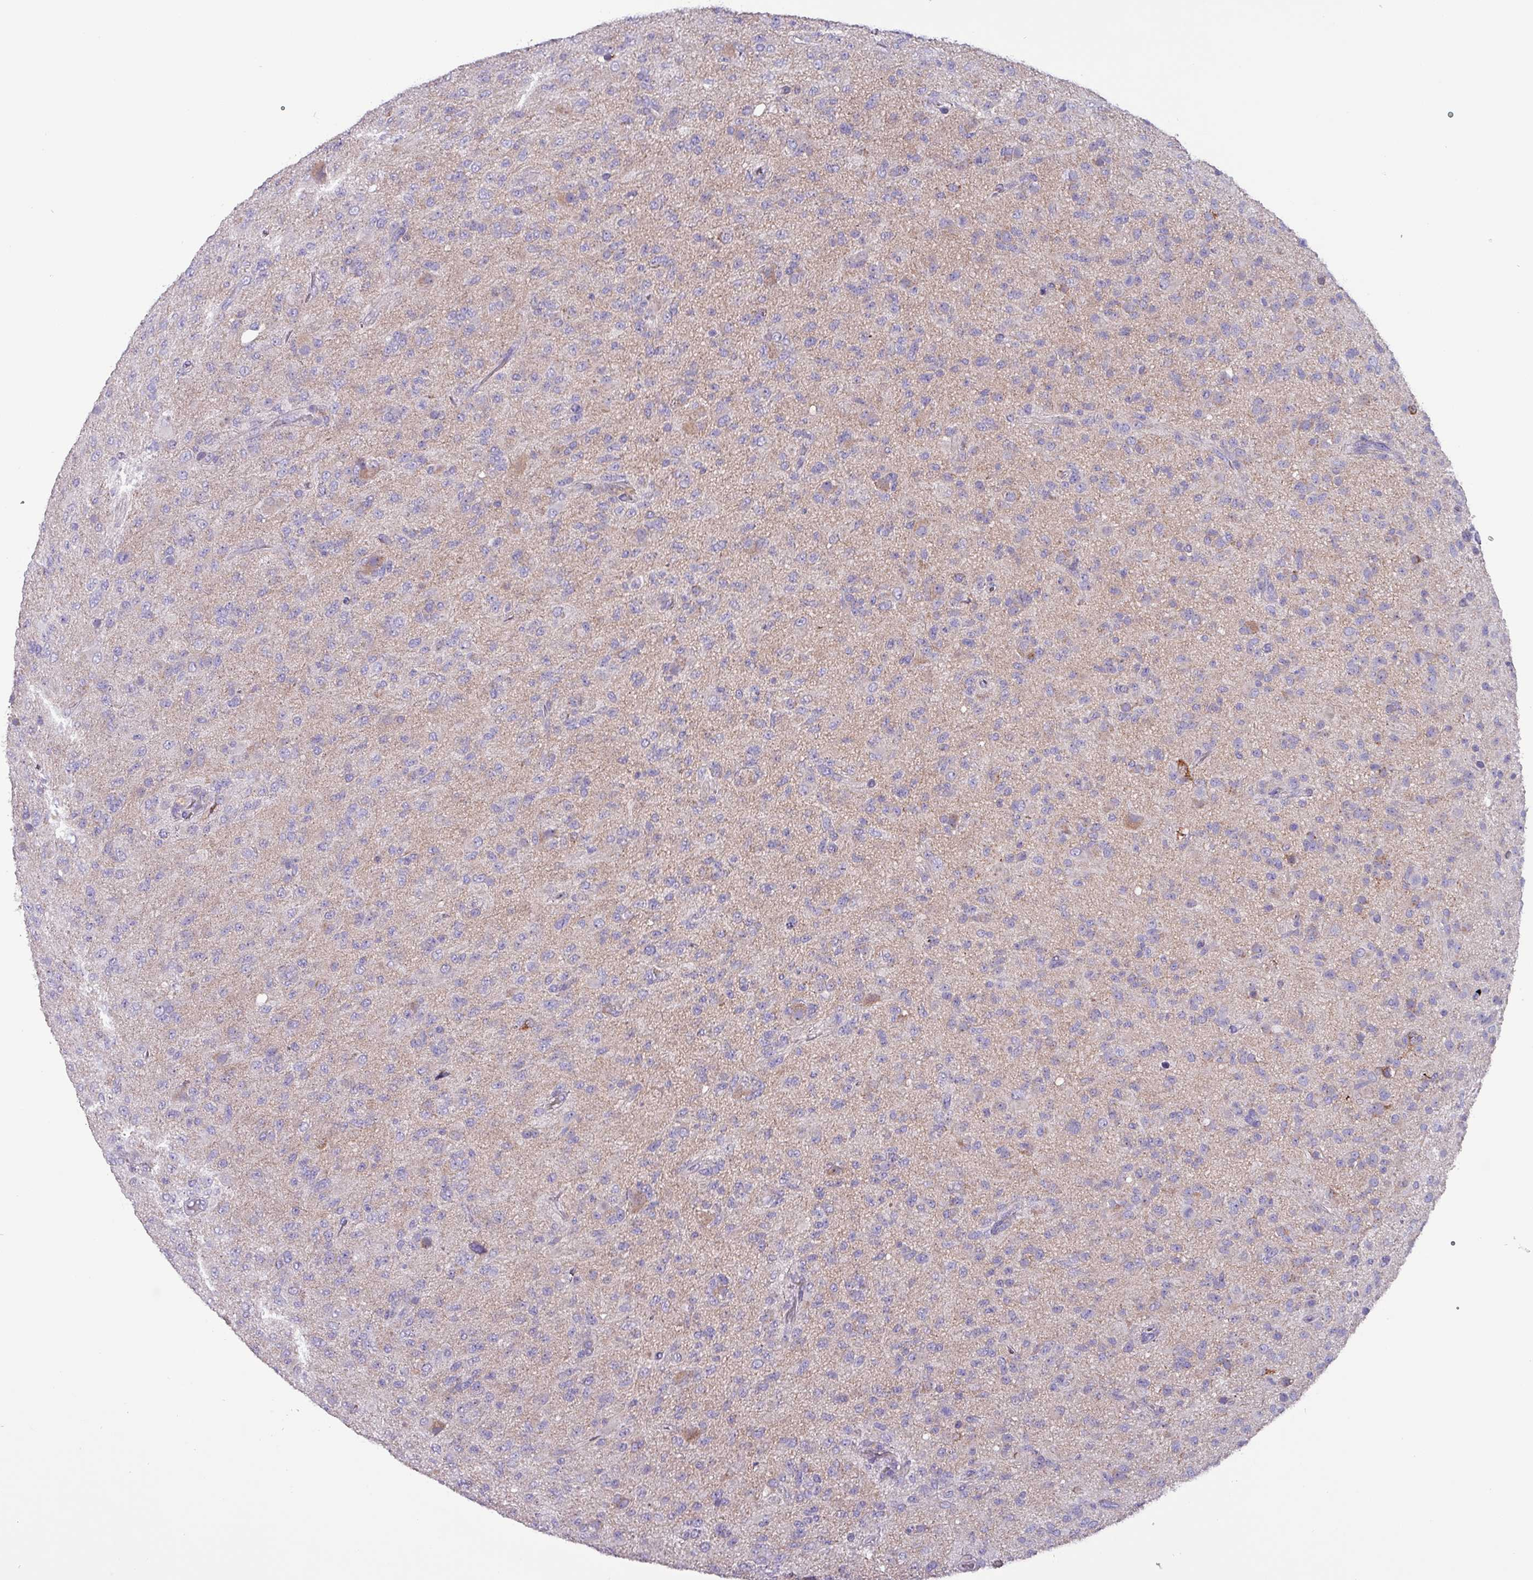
{"staining": {"intensity": "negative", "quantity": "none", "location": "none"}, "tissue": "glioma", "cell_type": "Tumor cells", "image_type": "cancer", "snomed": [{"axis": "morphology", "description": "Glioma, malignant, Low grade"}, {"axis": "topography", "description": "Brain"}], "caption": "Tumor cells are negative for protein expression in human low-grade glioma (malignant).", "gene": "HSD3B7", "patient": {"sex": "male", "age": 65}}